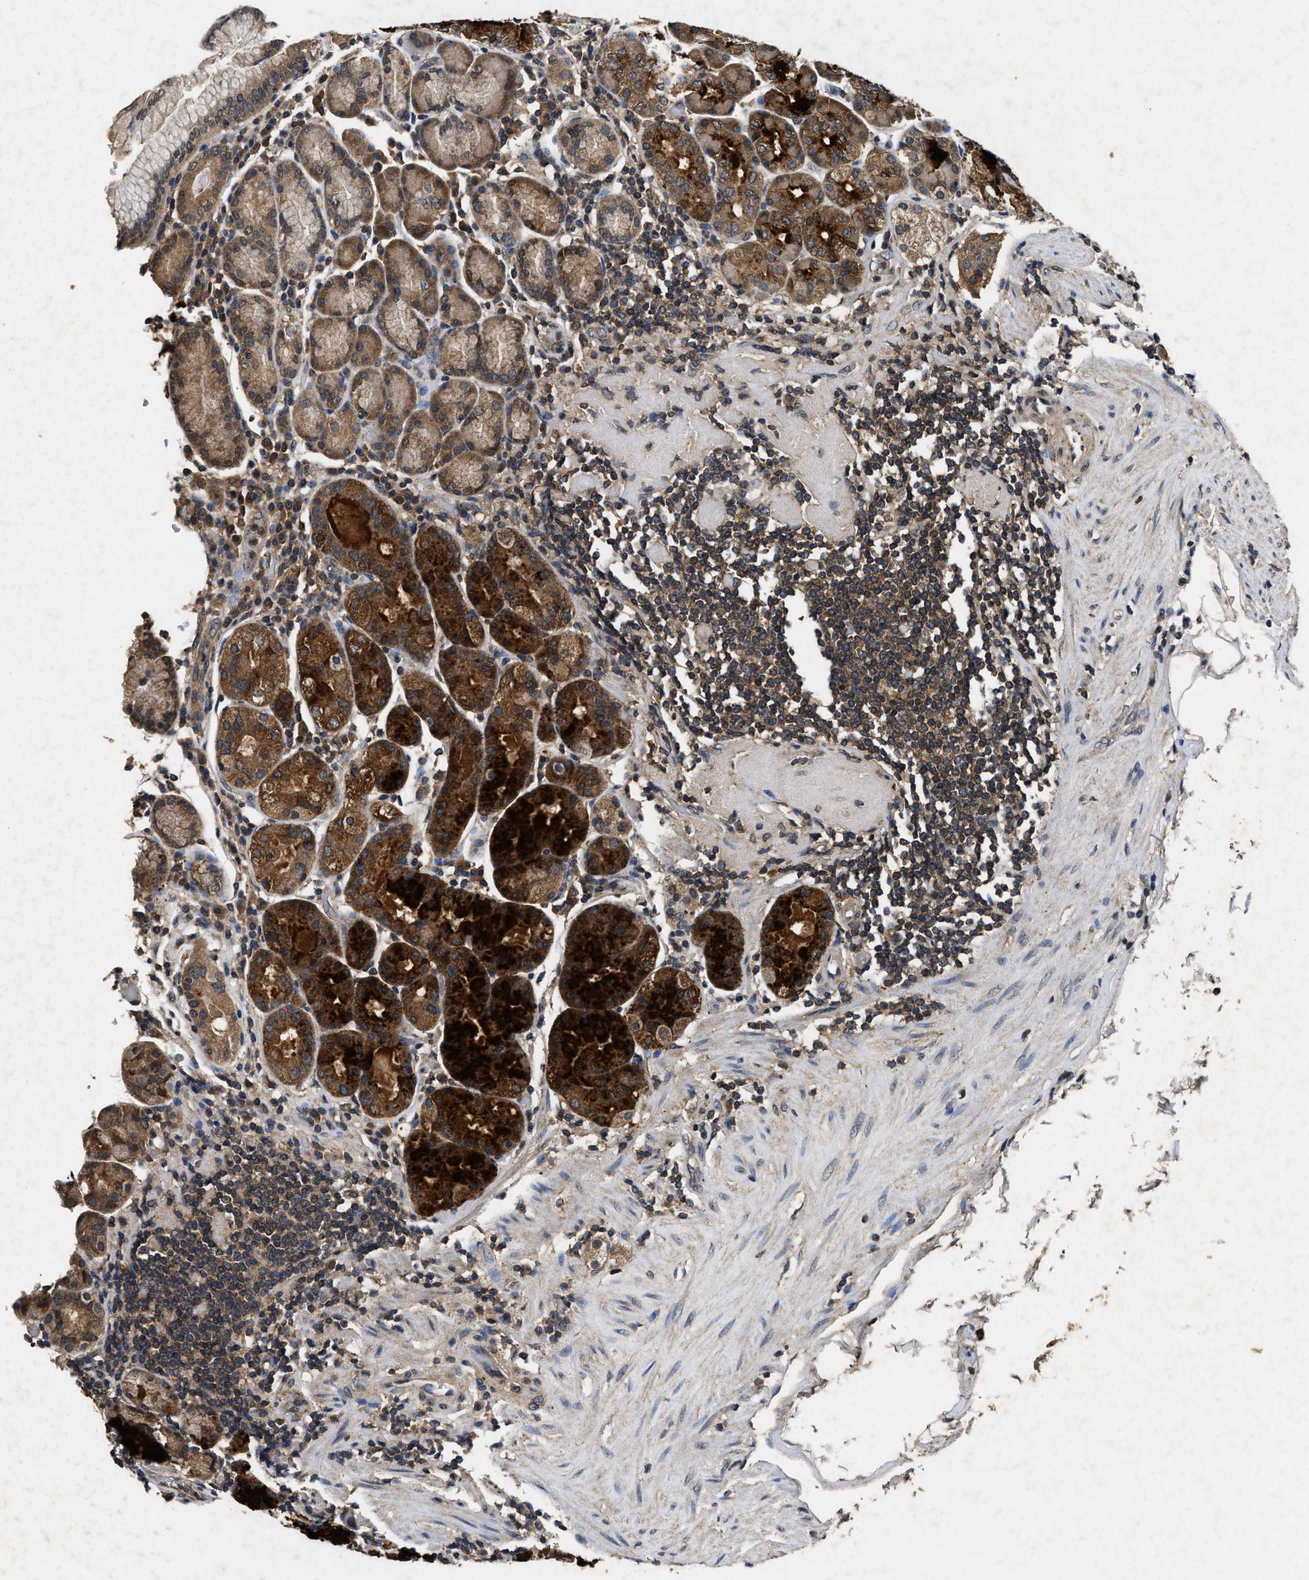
{"staining": {"intensity": "strong", "quantity": "25%-75%", "location": "cytoplasmic/membranous"}, "tissue": "stomach", "cell_type": "Glandular cells", "image_type": "normal", "snomed": [{"axis": "morphology", "description": "Normal tissue, NOS"}, {"axis": "topography", "description": "Stomach, lower"}], "caption": "Immunohistochemistry (IHC) histopathology image of benign human stomach stained for a protein (brown), which shows high levels of strong cytoplasmic/membranous expression in approximately 25%-75% of glandular cells.", "gene": "PDAP1", "patient": {"sex": "female", "age": 76}}